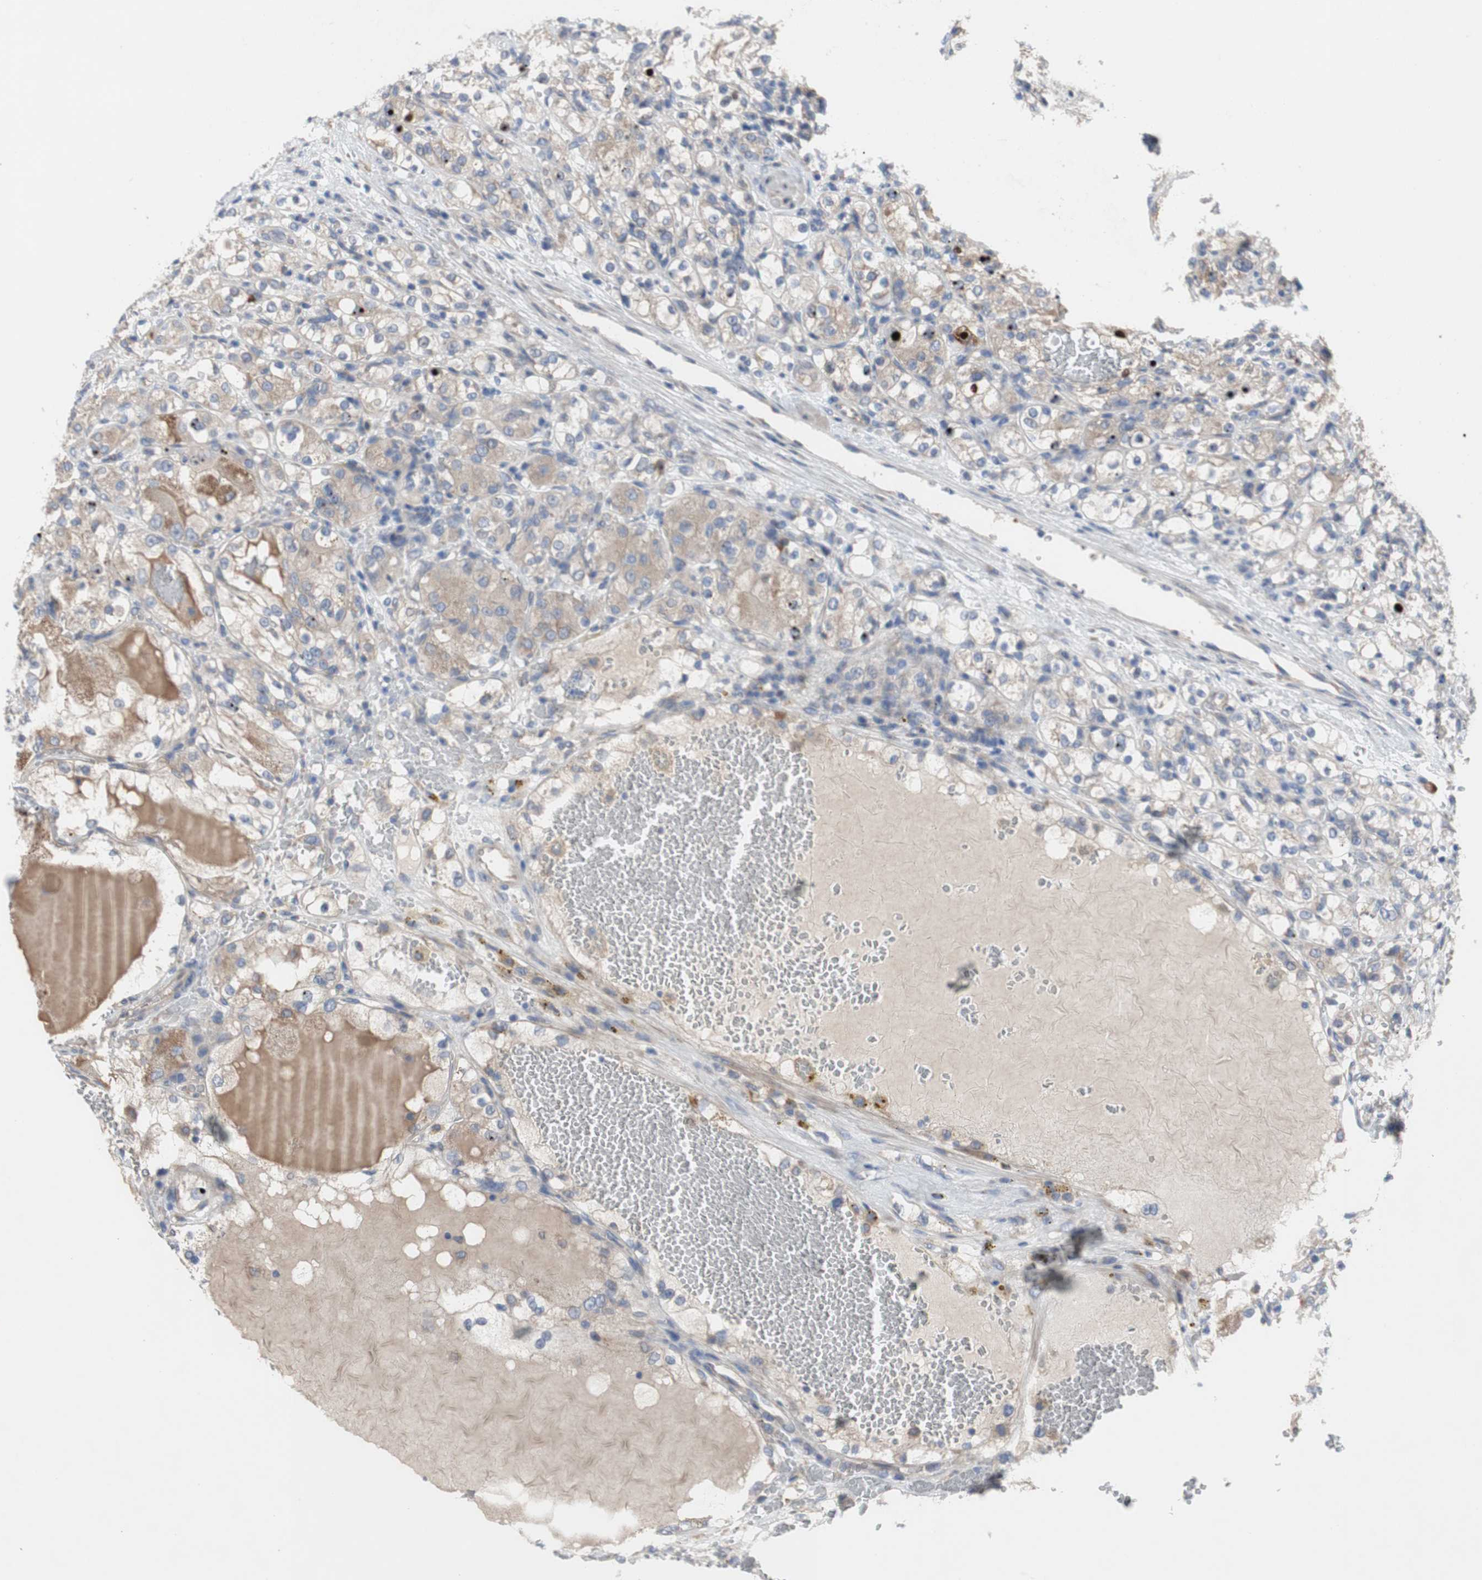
{"staining": {"intensity": "weak", "quantity": ">75%", "location": "cytoplasmic/membranous"}, "tissue": "renal cancer", "cell_type": "Tumor cells", "image_type": "cancer", "snomed": [{"axis": "morphology", "description": "Normal tissue, NOS"}, {"axis": "morphology", "description": "Adenocarcinoma, NOS"}, {"axis": "topography", "description": "Kidney"}], "caption": "The immunohistochemical stain shows weak cytoplasmic/membranous expression in tumor cells of adenocarcinoma (renal) tissue. (Brightfield microscopy of DAB IHC at high magnification).", "gene": "TTC14", "patient": {"sex": "male", "age": 61}}